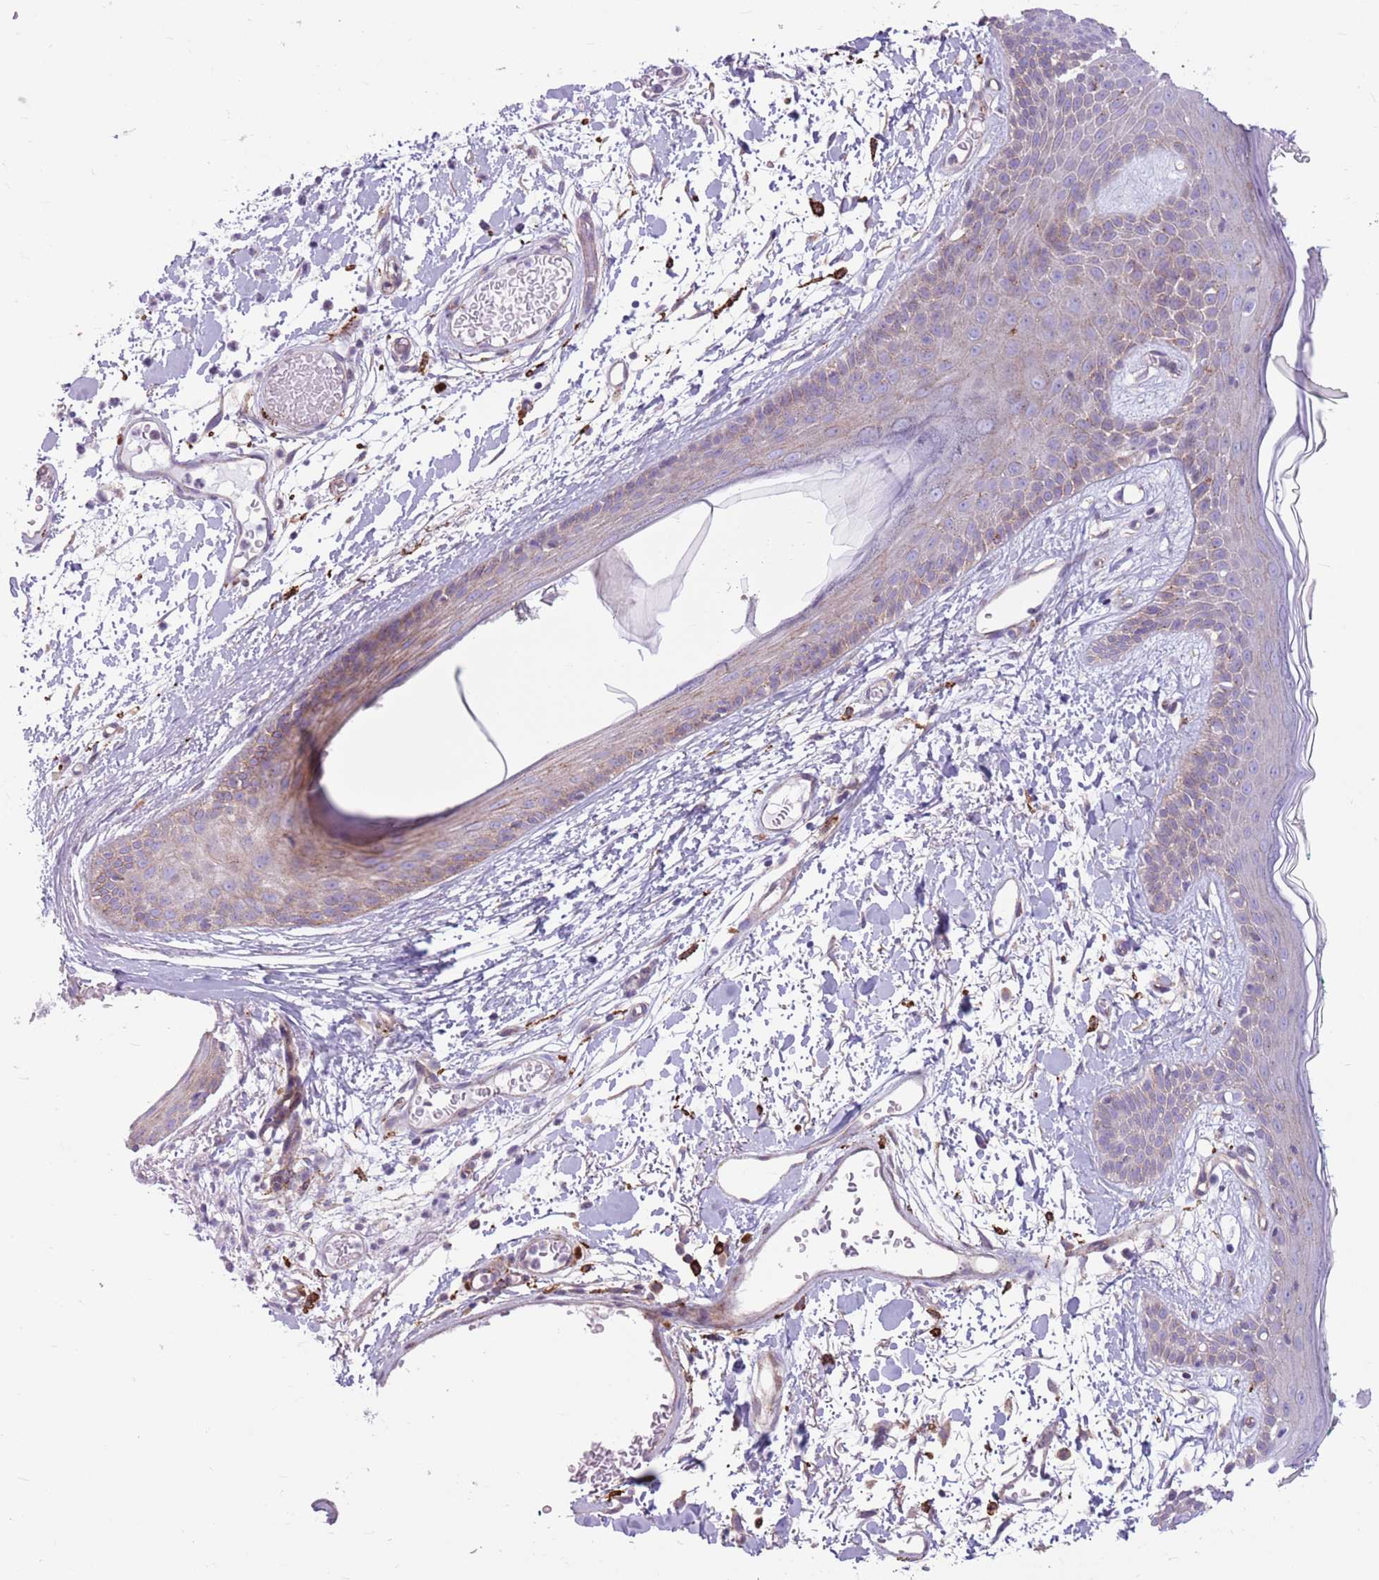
{"staining": {"intensity": "negative", "quantity": "none", "location": "none"}, "tissue": "skin", "cell_type": "Fibroblasts", "image_type": "normal", "snomed": [{"axis": "morphology", "description": "Normal tissue, NOS"}, {"axis": "topography", "description": "Skin"}], "caption": "This is an immunohistochemistry photomicrograph of benign human skin. There is no positivity in fibroblasts.", "gene": "SNX6", "patient": {"sex": "male", "age": 79}}